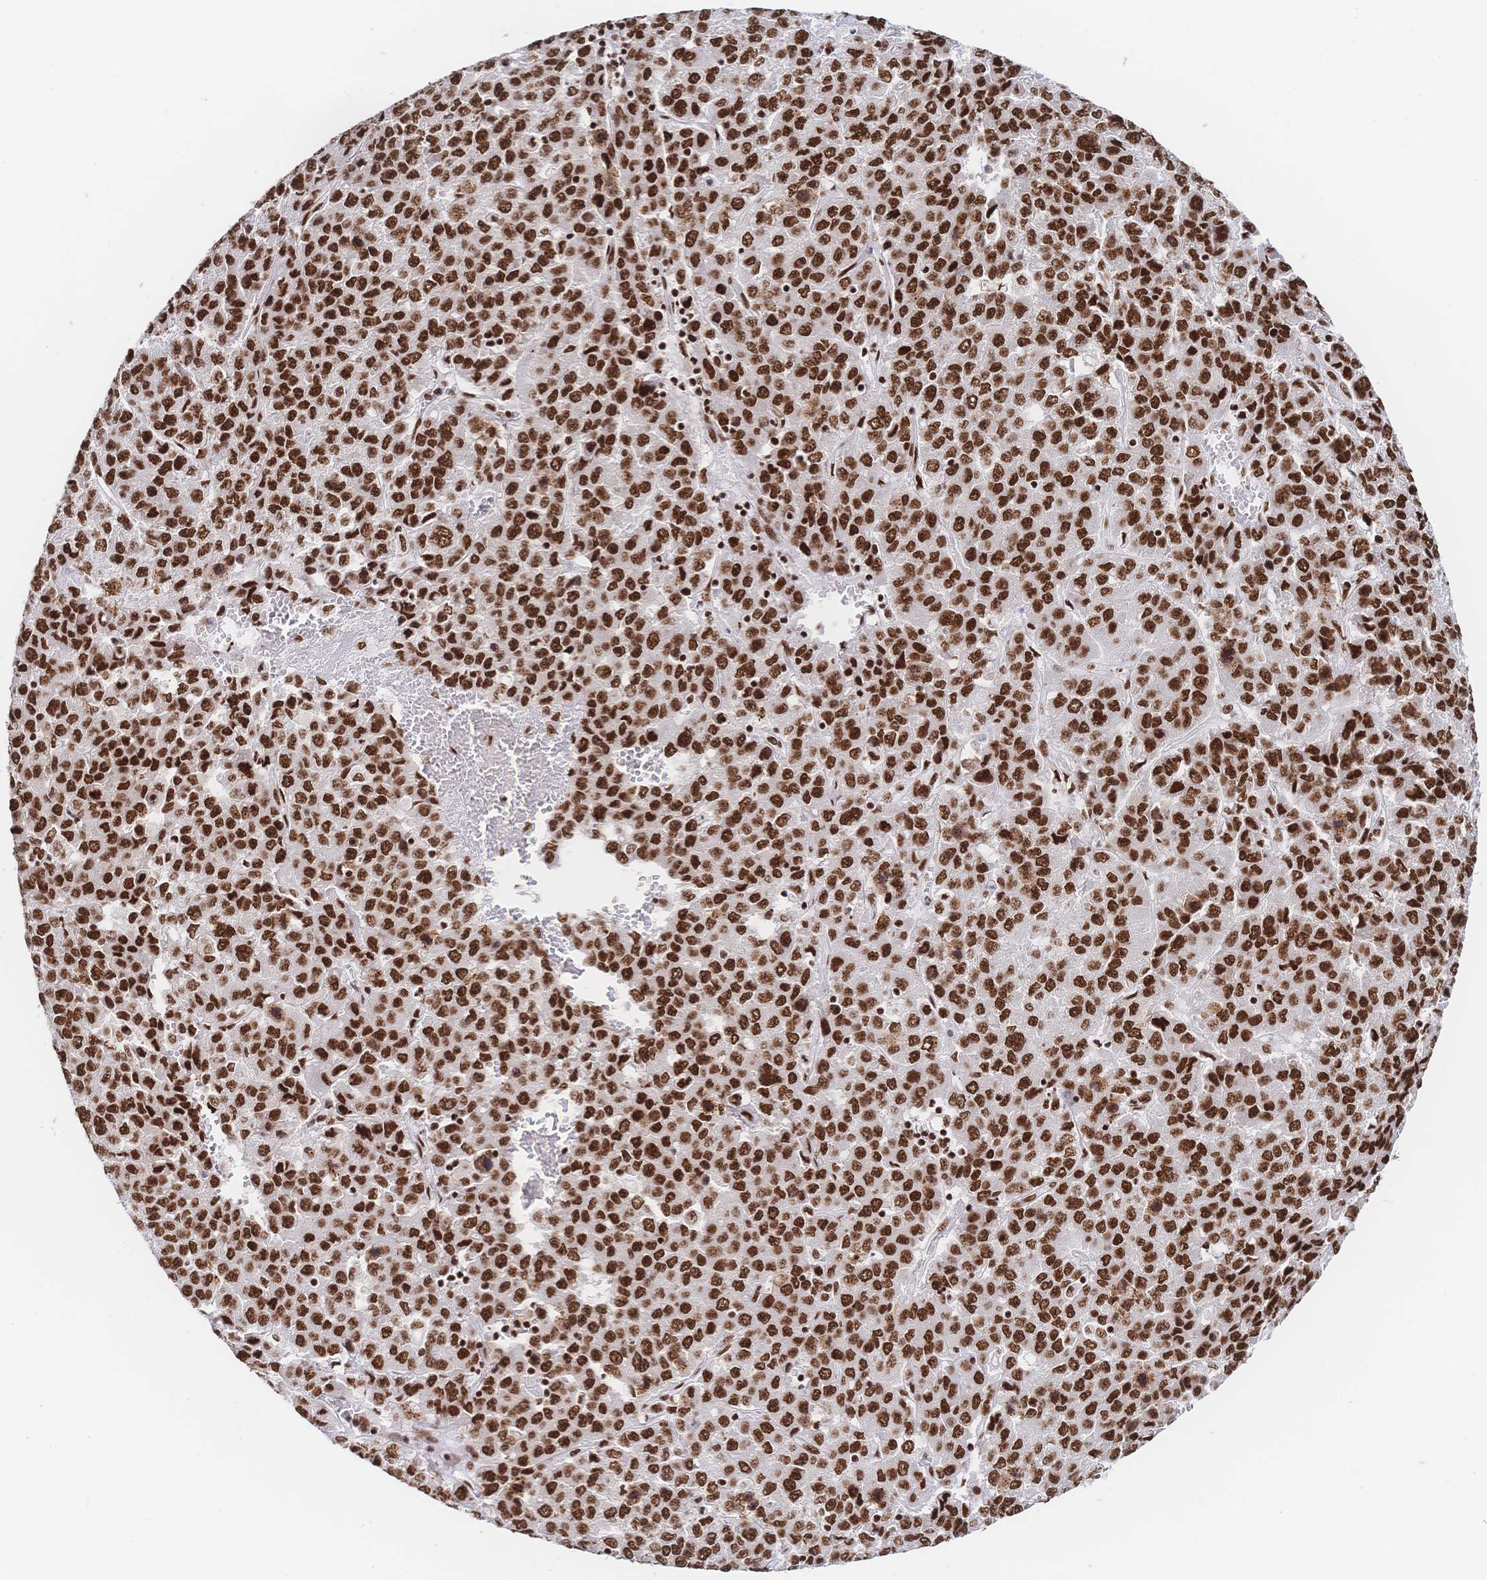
{"staining": {"intensity": "strong", "quantity": ">75%", "location": "nuclear"}, "tissue": "liver cancer", "cell_type": "Tumor cells", "image_type": "cancer", "snomed": [{"axis": "morphology", "description": "Carcinoma, Hepatocellular, NOS"}, {"axis": "topography", "description": "Liver"}], "caption": "Strong nuclear expression is identified in approximately >75% of tumor cells in liver cancer (hepatocellular carcinoma).", "gene": "SRSF1", "patient": {"sex": "male", "age": 69}}